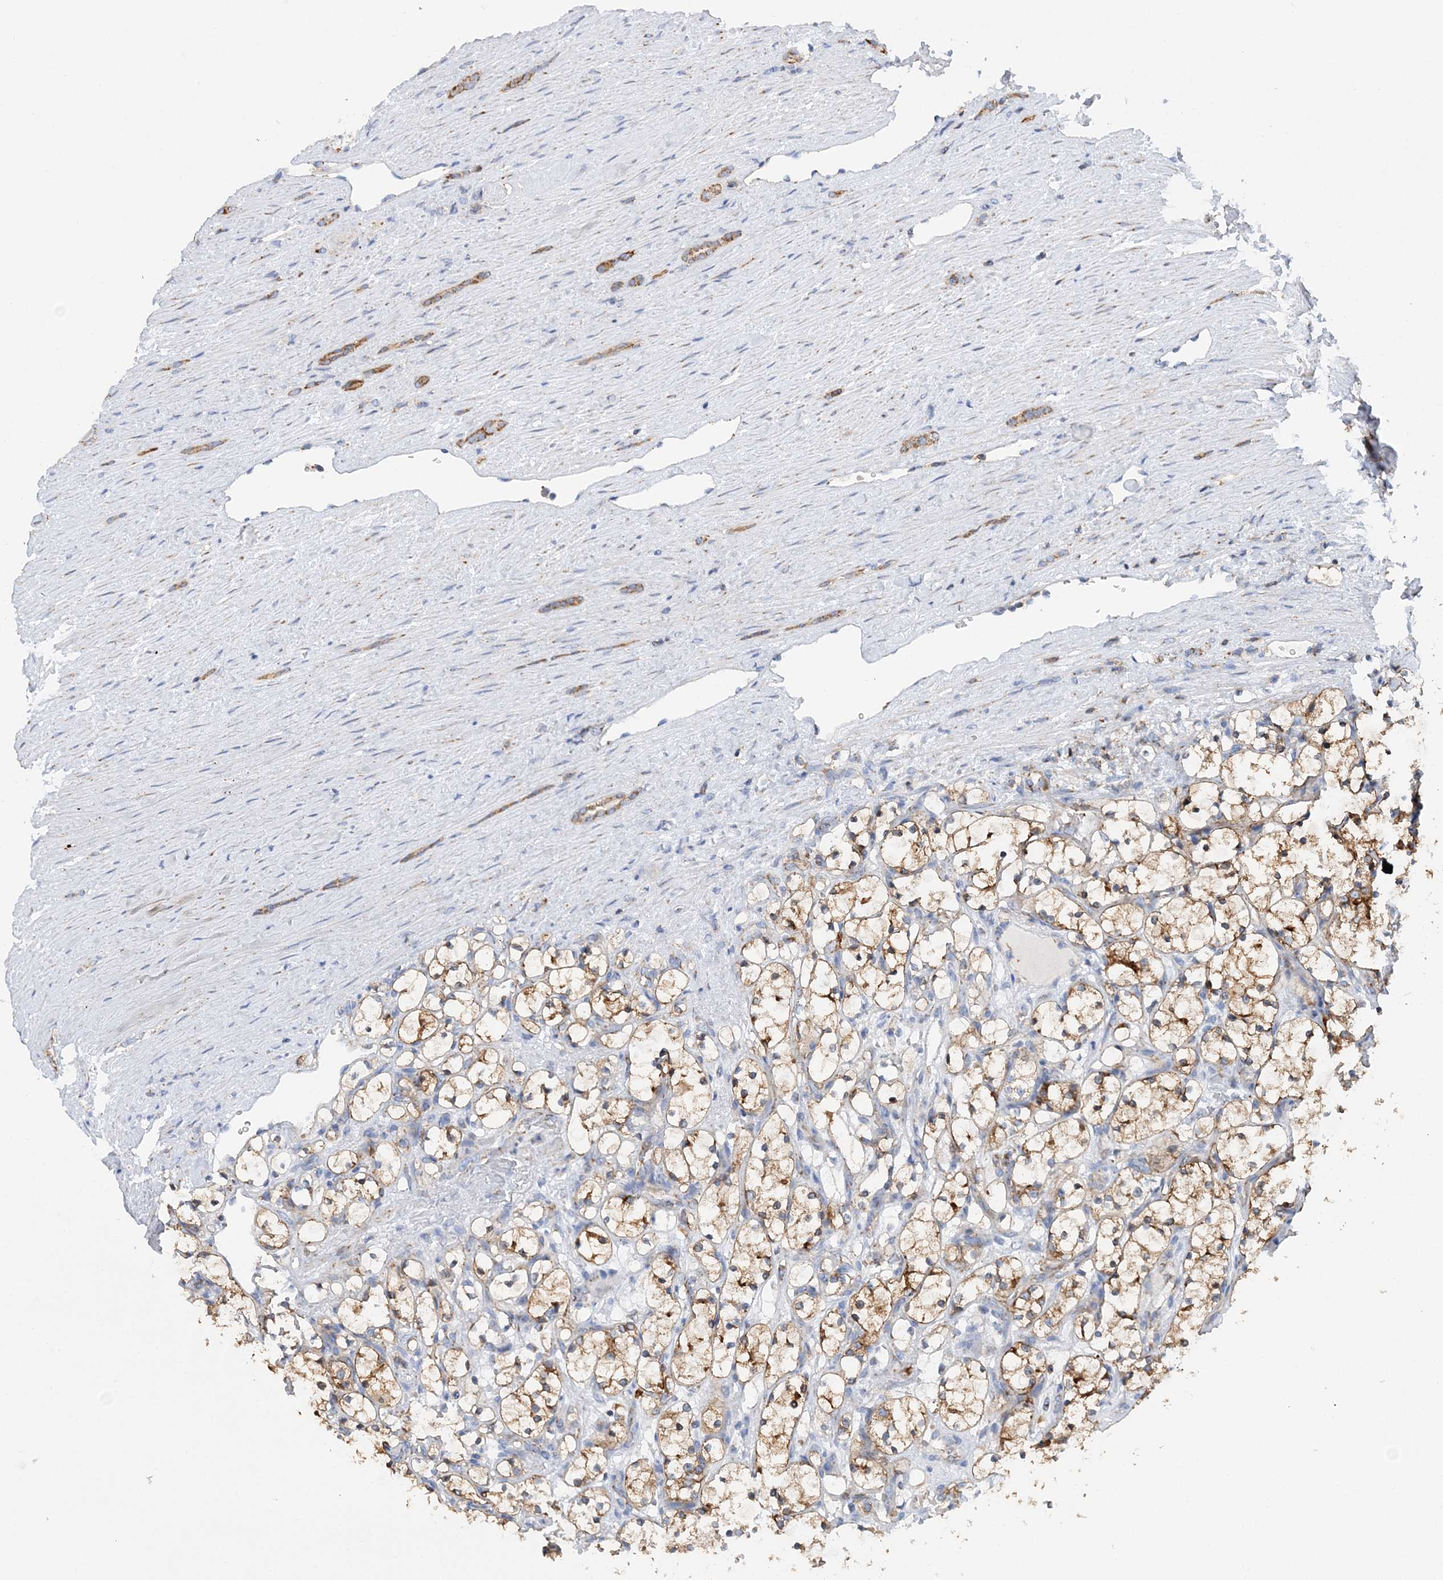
{"staining": {"intensity": "moderate", "quantity": ">75%", "location": "cytoplasmic/membranous"}, "tissue": "renal cancer", "cell_type": "Tumor cells", "image_type": "cancer", "snomed": [{"axis": "morphology", "description": "Adenocarcinoma, NOS"}, {"axis": "topography", "description": "Kidney"}], "caption": "Human adenocarcinoma (renal) stained for a protein (brown) demonstrates moderate cytoplasmic/membranous positive positivity in approximately >75% of tumor cells.", "gene": "TTC32", "patient": {"sex": "female", "age": 69}}